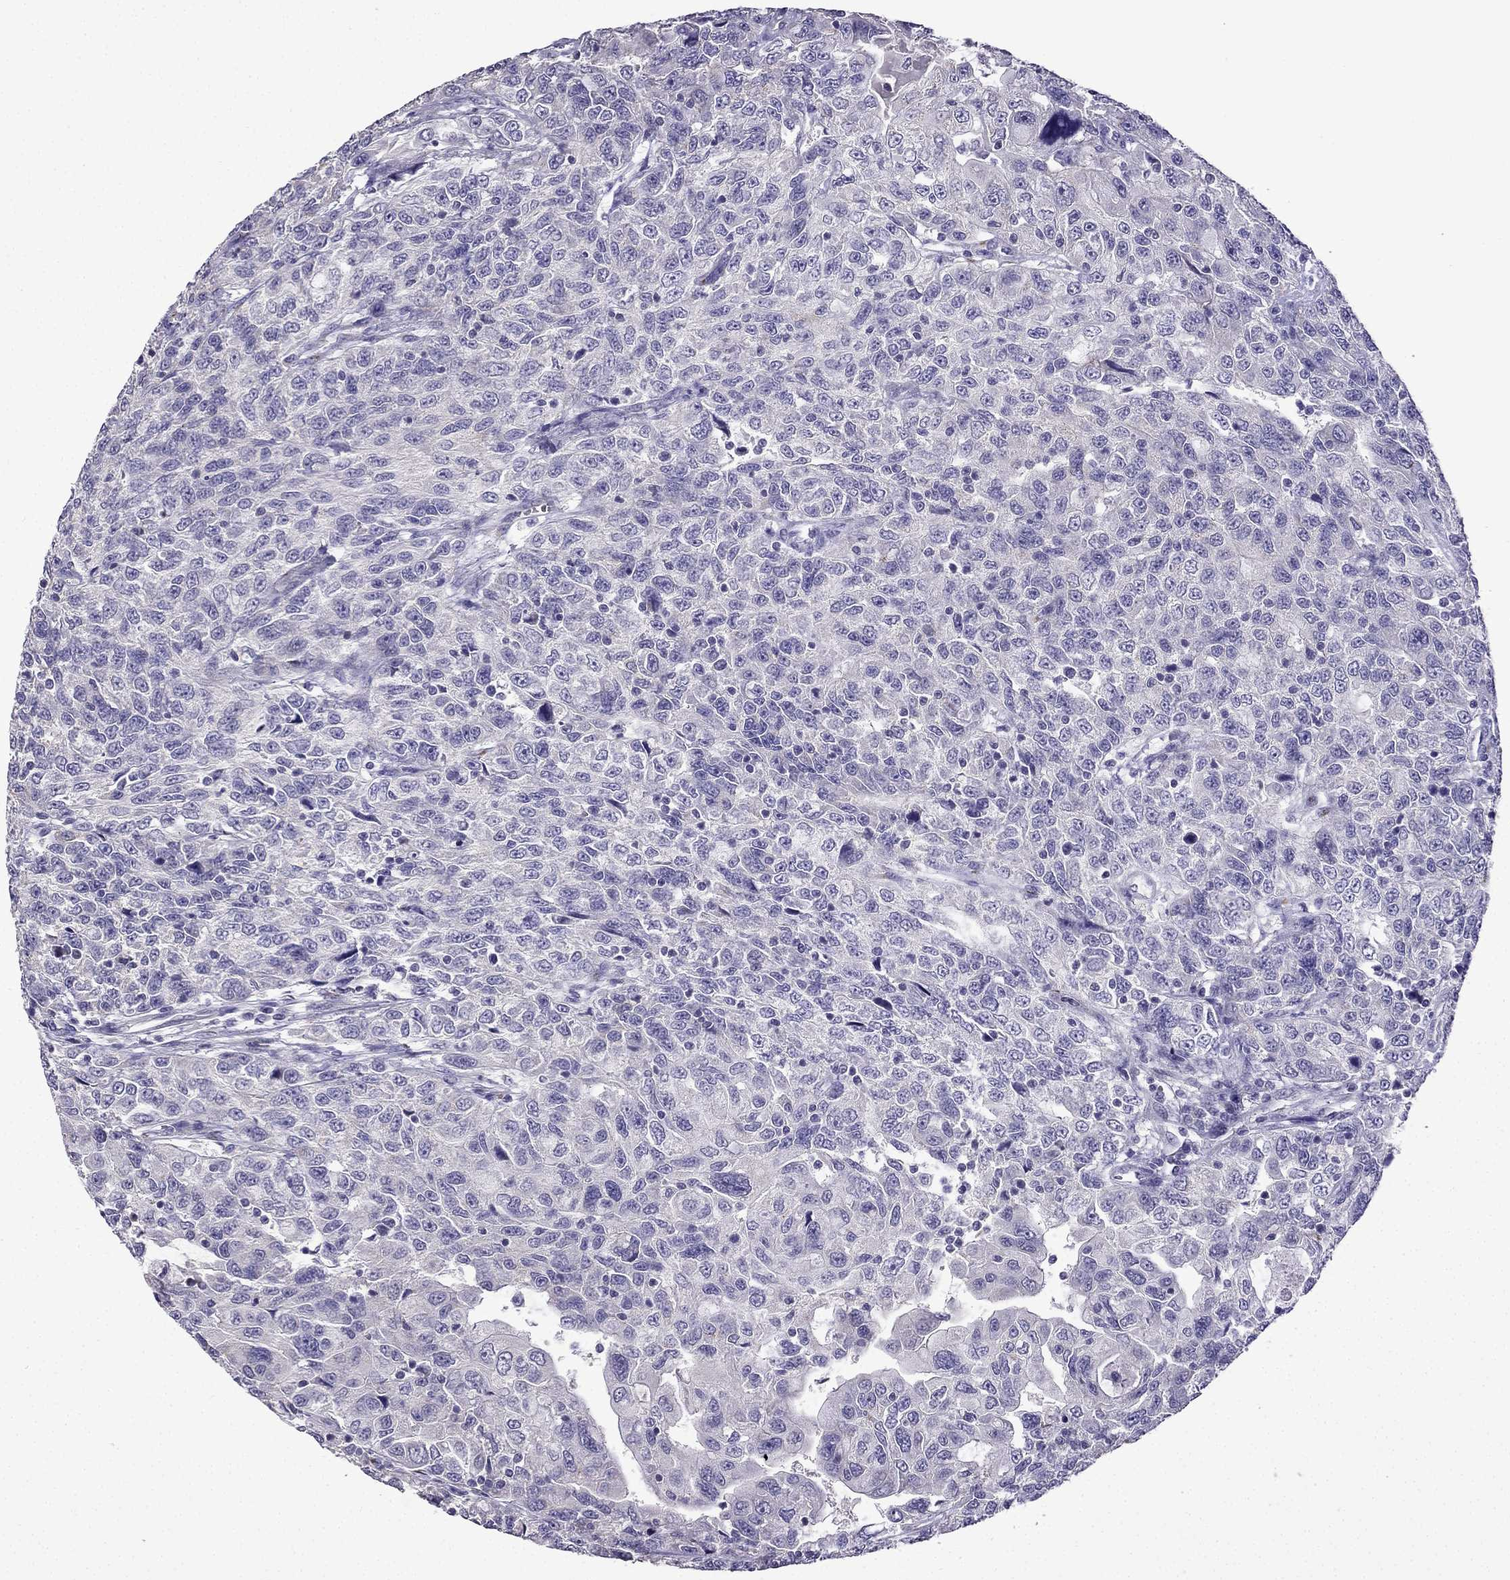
{"staining": {"intensity": "negative", "quantity": "none", "location": "none"}, "tissue": "urothelial cancer", "cell_type": "Tumor cells", "image_type": "cancer", "snomed": [{"axis": "morphology", "description": "Urothelial carcinoma, NOS"}, {"axis": "morphology", "description": "Urothelial carcinoma, High grade"}, {"axis": "topography", "description": "Urinary bladder"}], "caption": "Urothelial cancer stained for a protein using immunohistochemistry (IHC) demonstrates no expression tumor cells.", "gene": "TTN", "patient": {"sex": "female", "age": 73}}